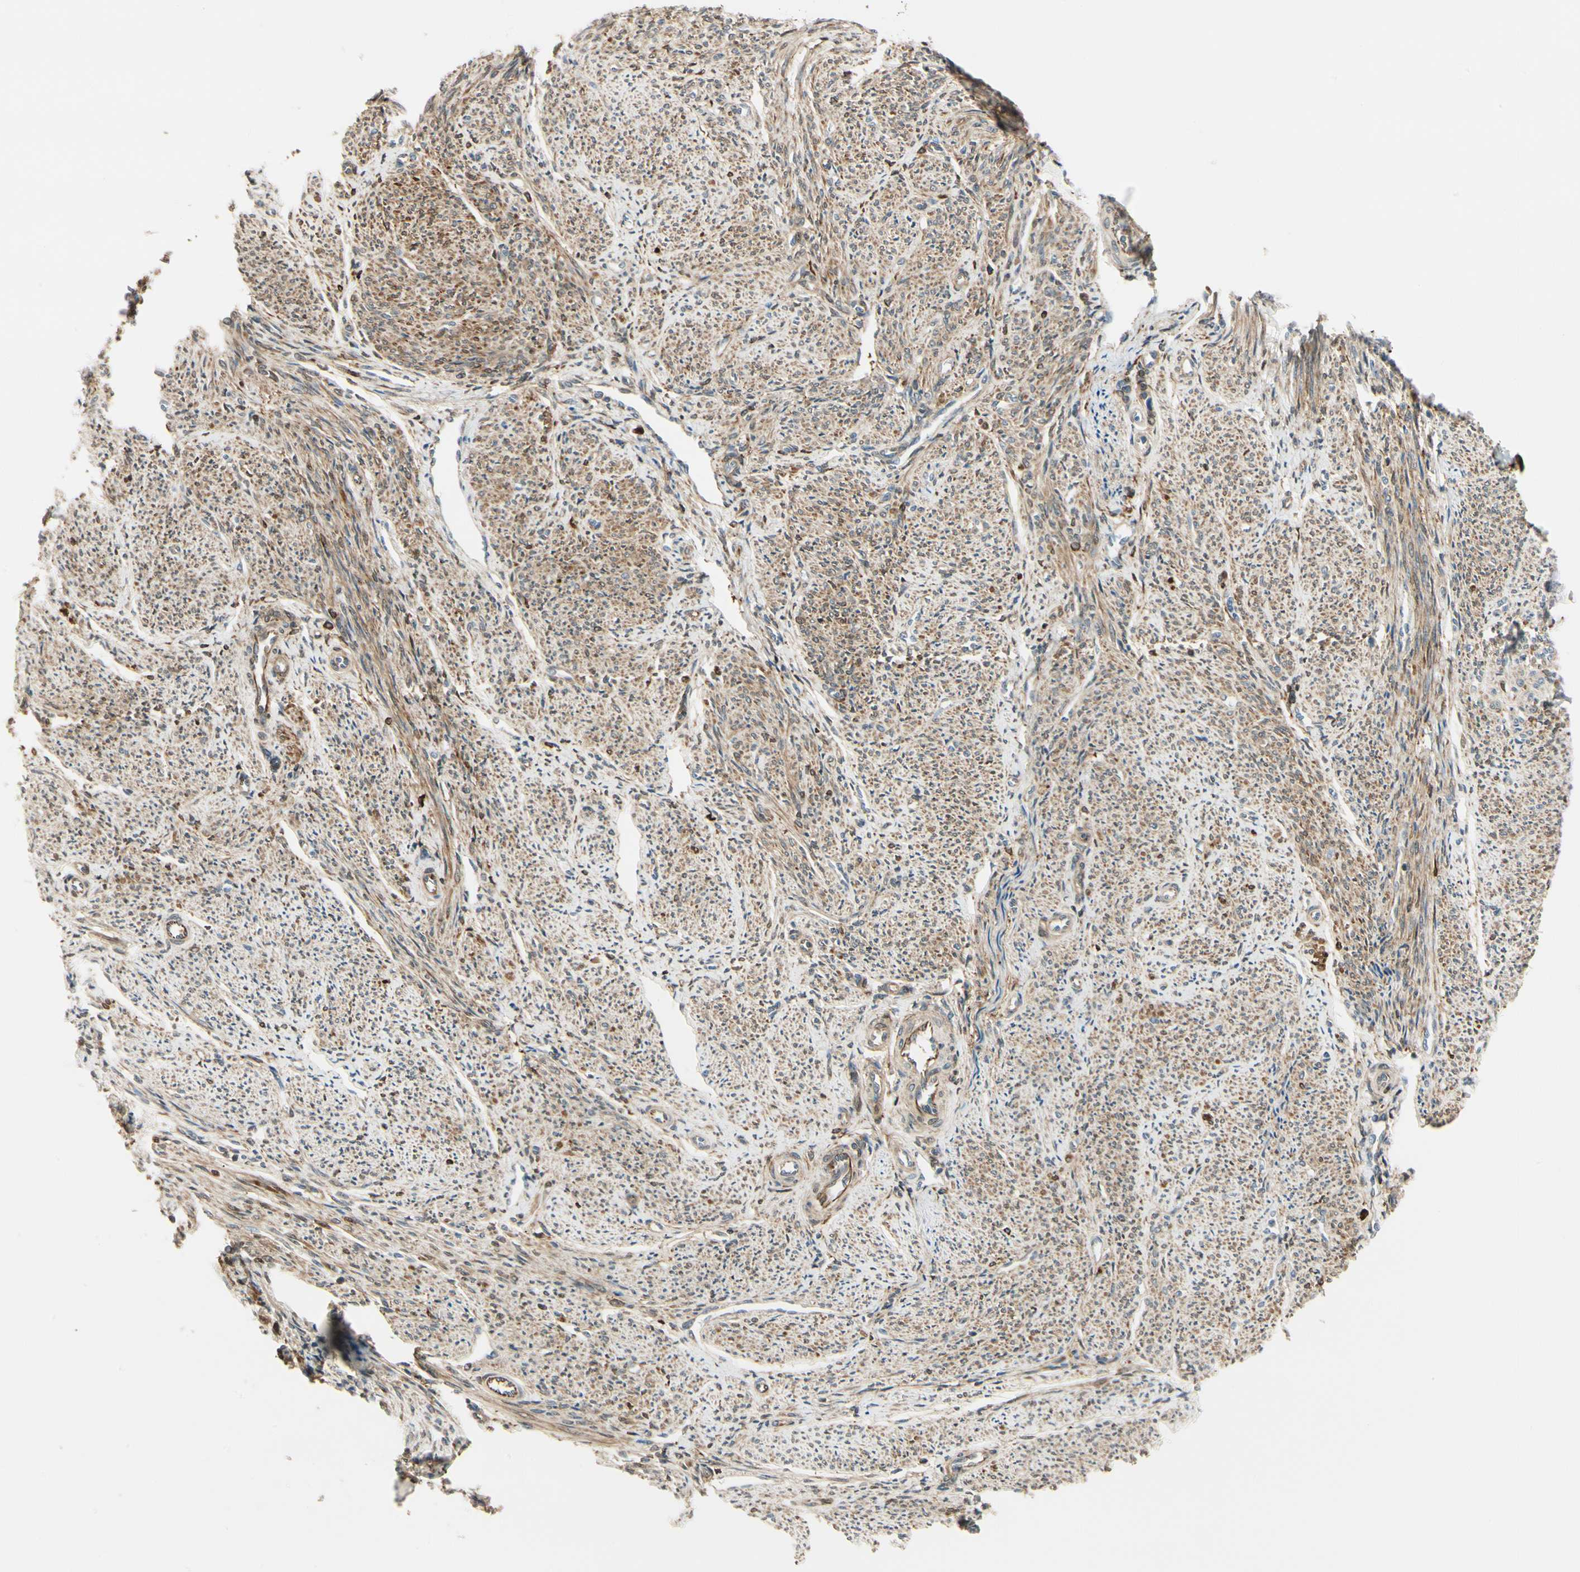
{"staining": {"intensity": "moderate", "quantity": ">75%", "location": "cytoplasmic/membranous"}, "tissue": "smooth muscle", "cell_type": "Smooth muscle cells", "image_type": "normal", "snomed": [{"axis": "morphology", "description": "Normal tissue, NOS"}, {"axis": "topography", "description": "Smooth muscle"}], "caption": "A brown stain labels moderate cytoplasmic/membranous positivity of a protein in smooth muscle cells of benign human smooth muscle.", "gene": "FTH1", "patient": {"sex": "female", "age": 65}}